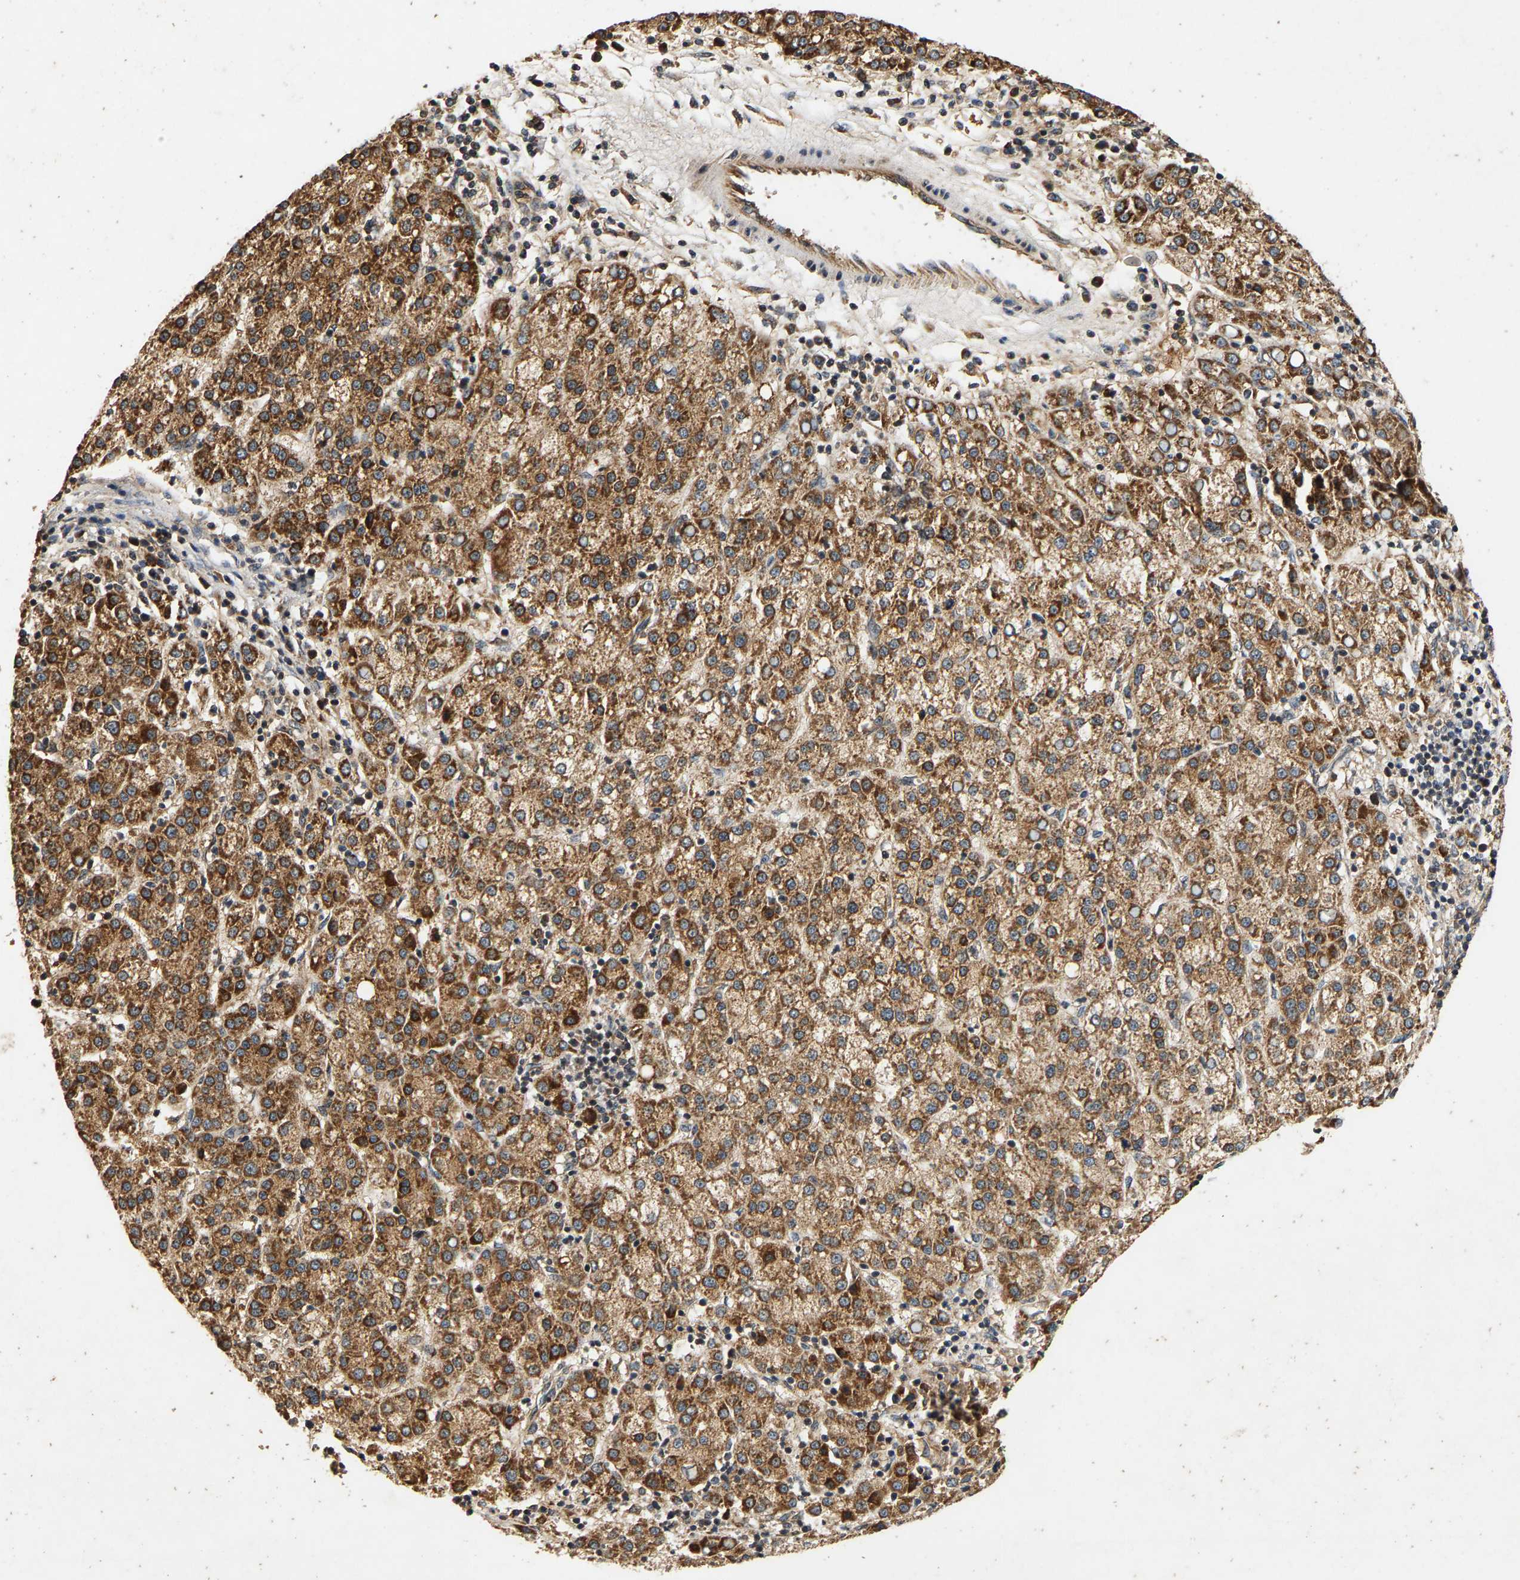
{"staining": {"intensity": "moderate", "quantity": ">75%", "location": "cytoplasmic/membranous"}, "tissue": "liver cancer", "cell_type": "Tumor cells", "image_type": "cancer", "snomed": [{"axis": "morphology", "description": "Carcinoma, Hepatocellular, NOS"}, {"axis": "topography", "description": "Liver"}], "caption": "Tumor cells exhibit medium levels of moderate cytoplasmic/membranous staining in approximately >75% of cells in human liver cancer.", "gene": "CIDEC", "patient": {"sex": "female", "age": 58}}